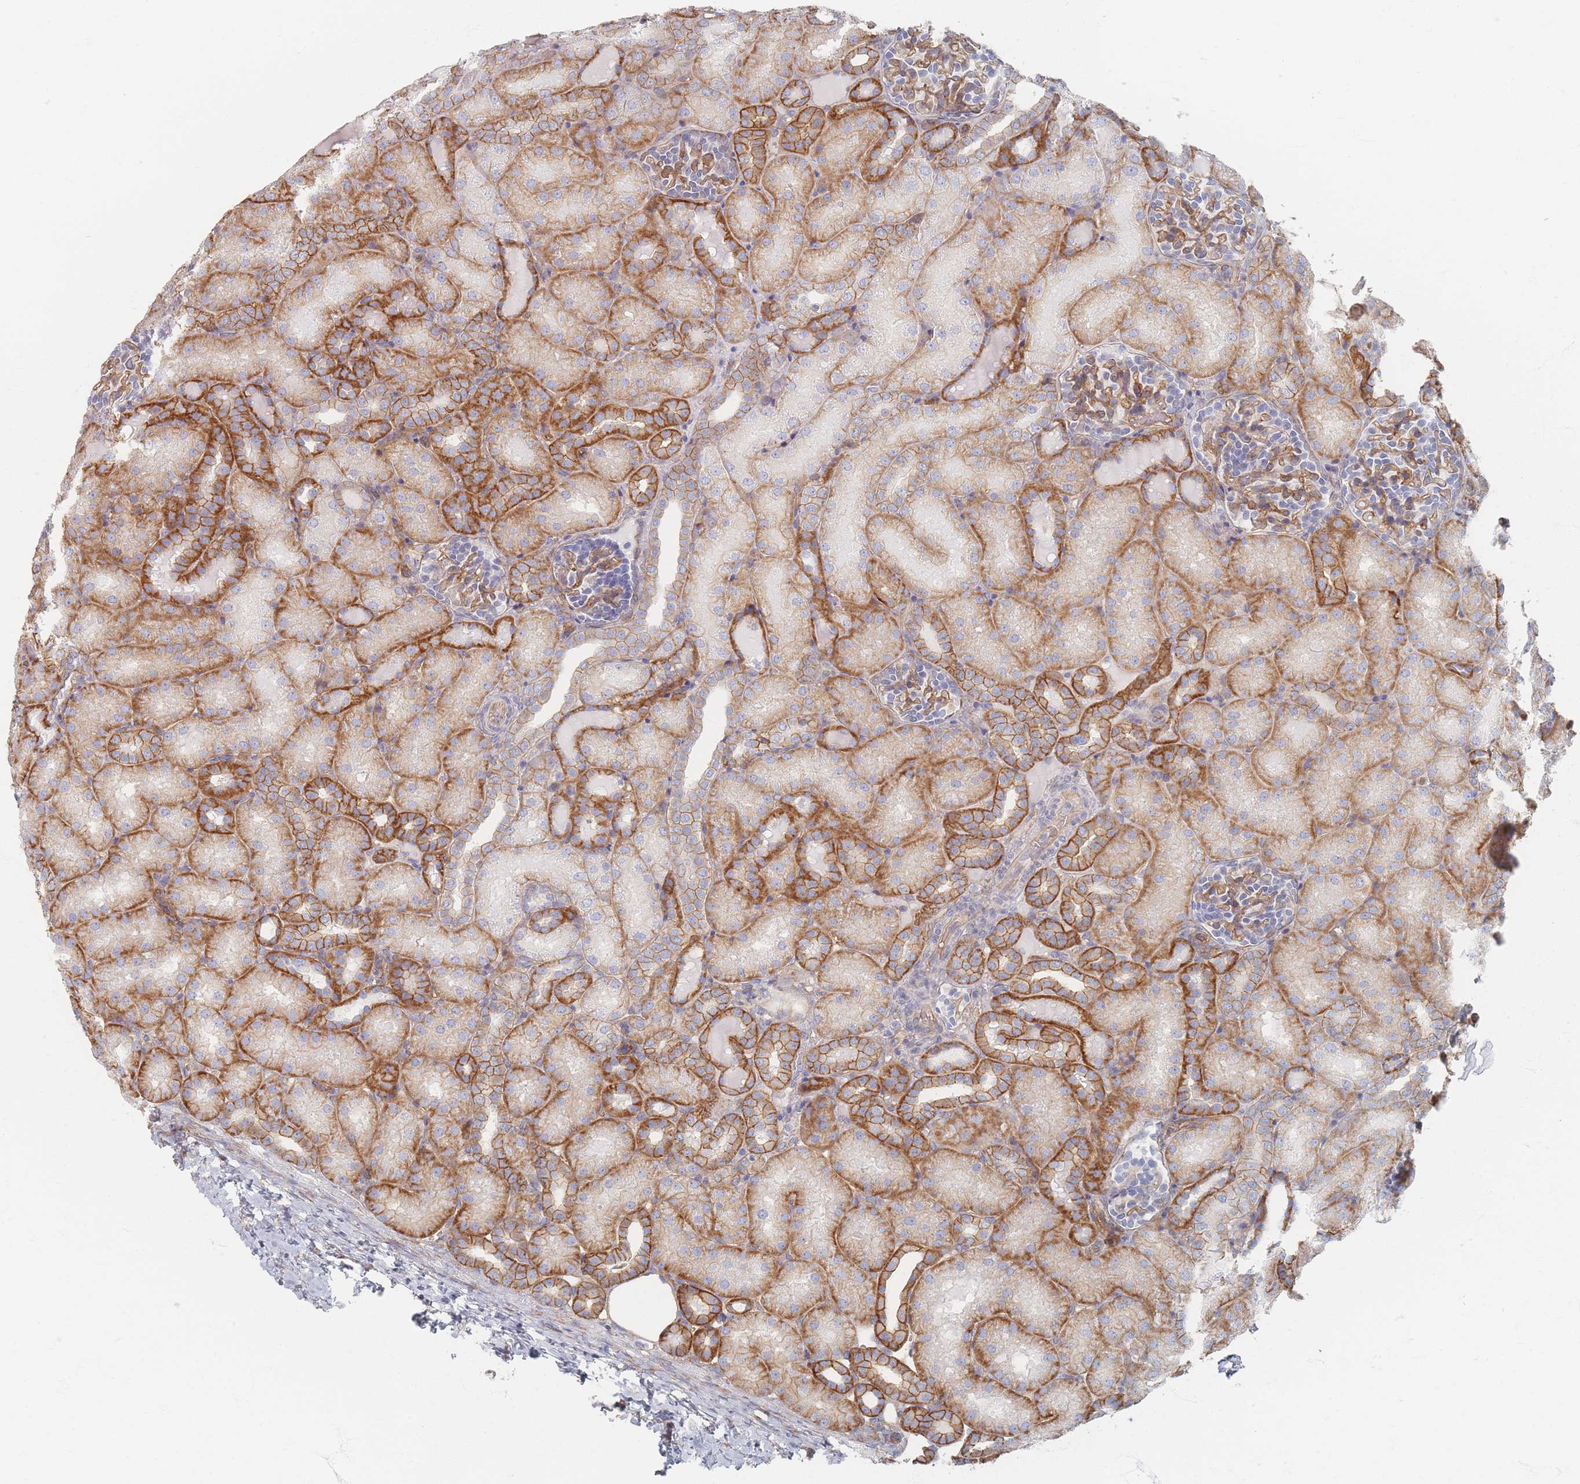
{"staining": {"intensity": "moderate", "quantity": "25%-75%", "location": "cytoplasmic/membranous"}, "tissue": "kidney", "cell_type": "Cells in glomeruli", "image_type": "normal", "snomed": [{"axis": "morphology", "description": "Normal tissue, NOS"}, {"axis": "topography", "description": "Kidney"}], "caption": "Cells in glomeruli reveal moderate cytoplasmic/membranous expression in approximately 25%-75% of cells in normal kidney.", "gene": "GNB1", "patient": {"sex": "male", "age": 1}}